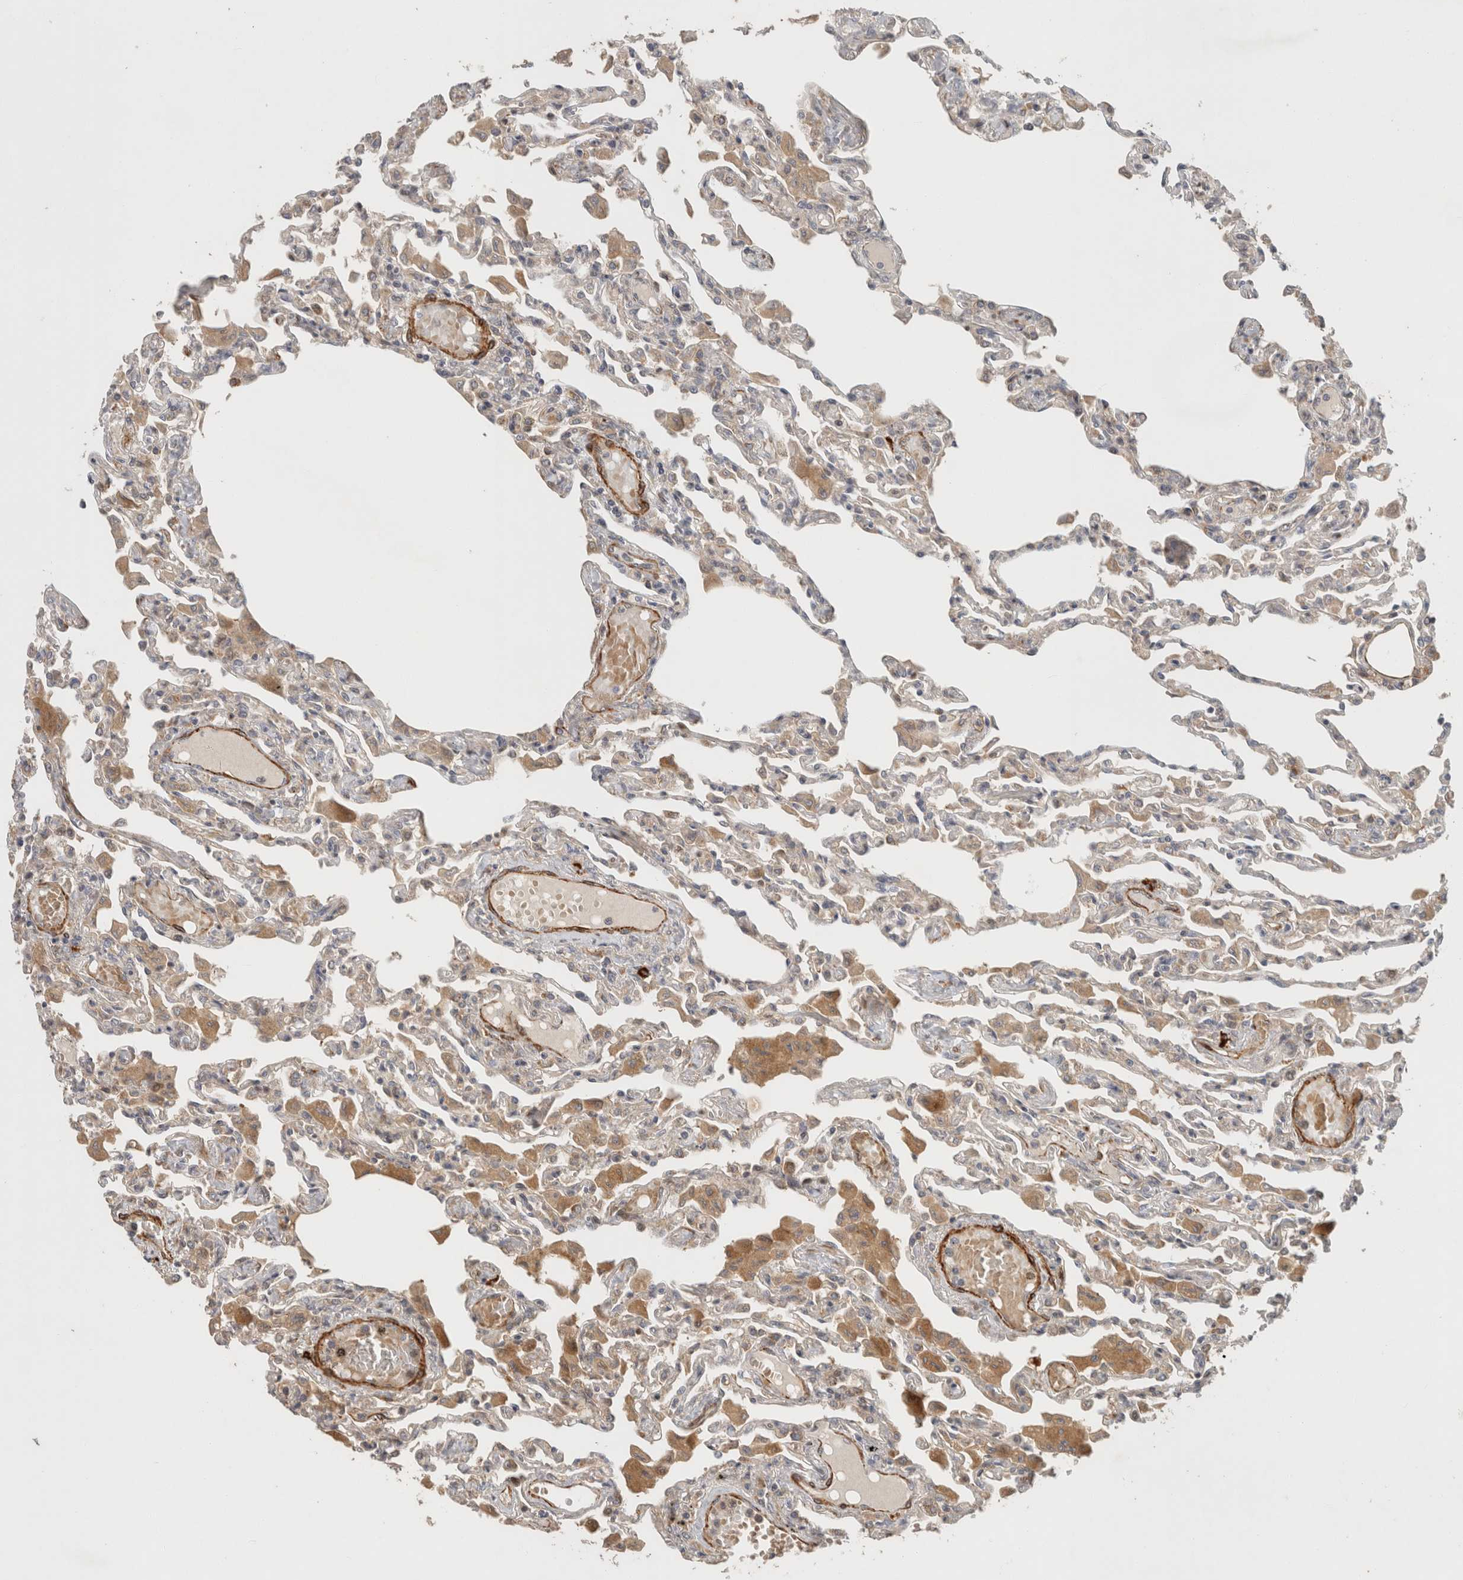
{"staining": {"intensity": "moderate", "quantity": "<25%", "location": "cytoplasmic/membranous"}, "tissue": "lung", "cell_type": "Alveolar cells", "image_type": "normal", "snomed": [{"axis": "morphology", "description": "Normal tissue, NOS"}, {"axis": "topography", "description": "Bronchus"}, {"axis": "topography", "description": "Lung"}], "caption": "Approximately <25% of alveolar cells in normal lung show moderate cytoplasmic/membranous protein positivity as visualized by brown immunohistochemical staining.", "gene": "SIPA1L2", "patient": {"sex": "female", "age": 49}}